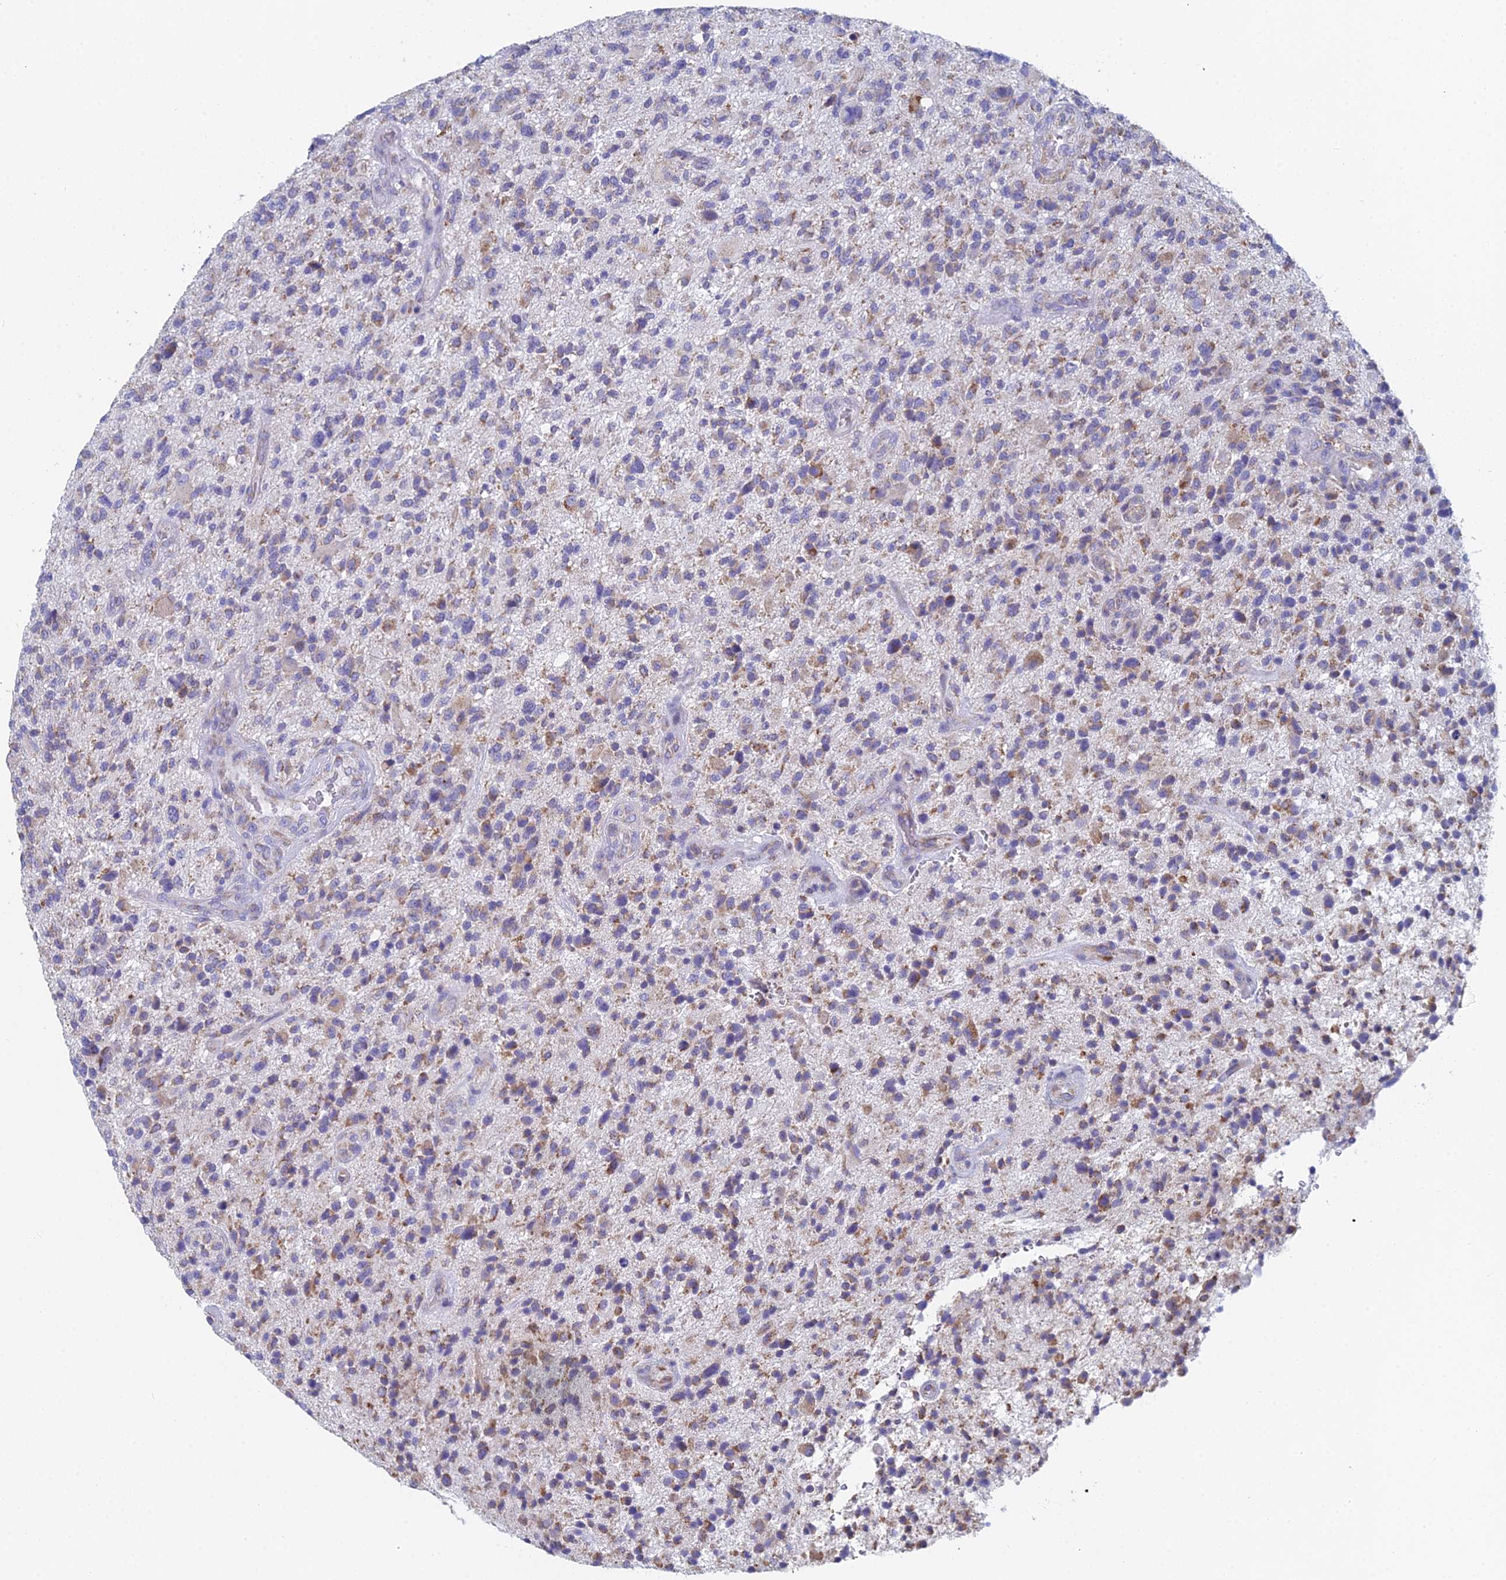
{"staining": {"intensity": "moderate", "quantity": "25%-75%", "location": "cytoplasmic/membranous"}, "tissue": "glioma", "cell_type": "Tumor cells", "image_type": "cancer", "snomed": [{"axis": "morphology", "description": "Glioma, malignant, High grade"}, {"axis": "topography", "description": "Brain"}], "caption": "Glioma stained with immunohistochemistry demonstrates moderate cytoplasmic/membranous staining in about 25%-75% of tumor cells.", "gene": "CRACR2B", "patient": {"sex": "male", "age": 47}}